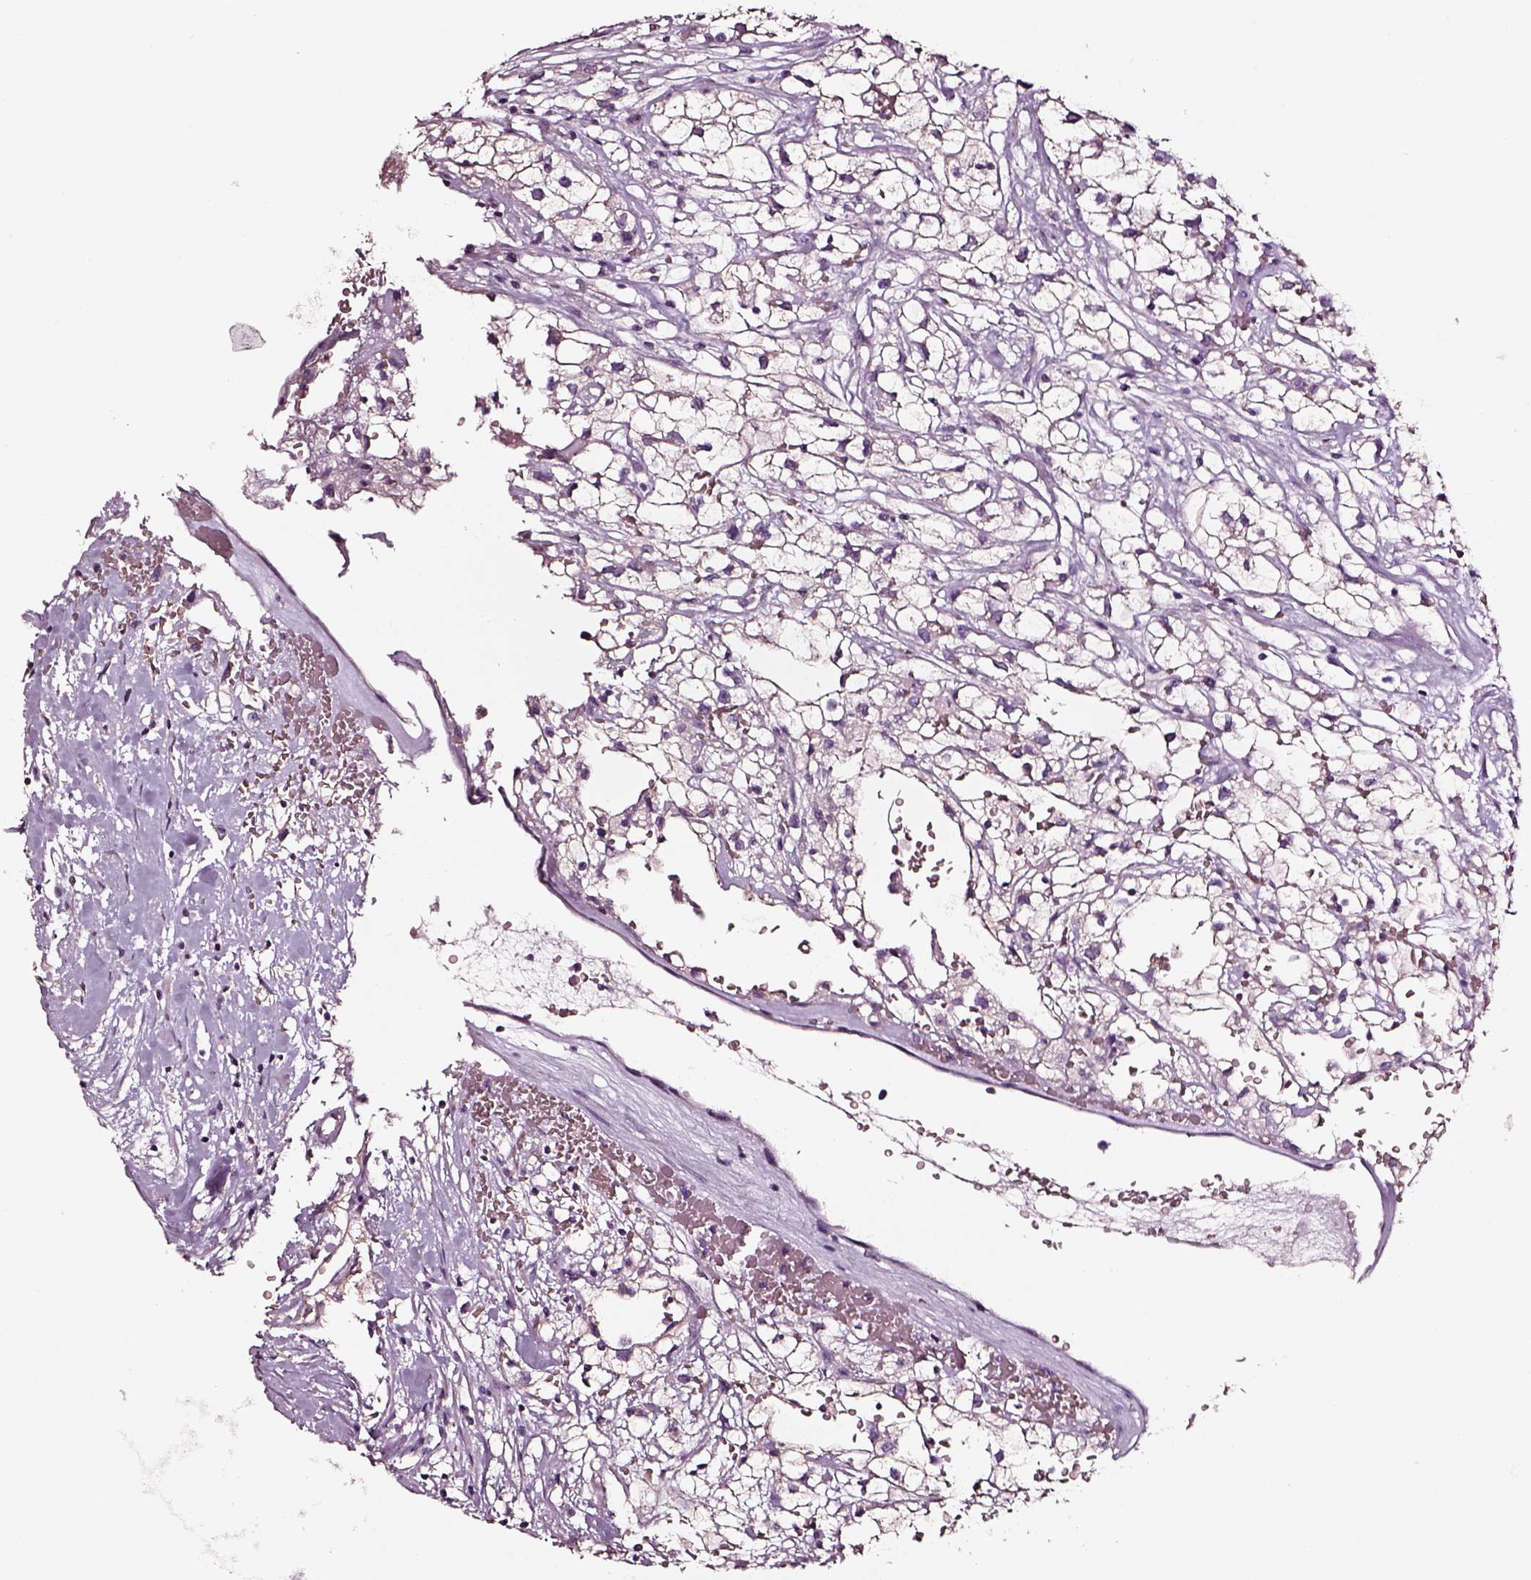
{"staining": {"intensity": "negative", "quantity": "none", "location": "none"}, "tissue": "renal cancer", "cell_type": "Tumor cells", "image_type": "cancer", "snomed": [{"axis": "morphology", "description": "Adenocarcinoma, NOS"}, {"axis": "topography", "description": "Kidney"}], "caption": "Immunohistochemical staining of human adenocarcinoma (renal) reveals no significant positivity in tumor cells.", "gene": "AADAT", "patient": {"sex": "male", "age": 59}}